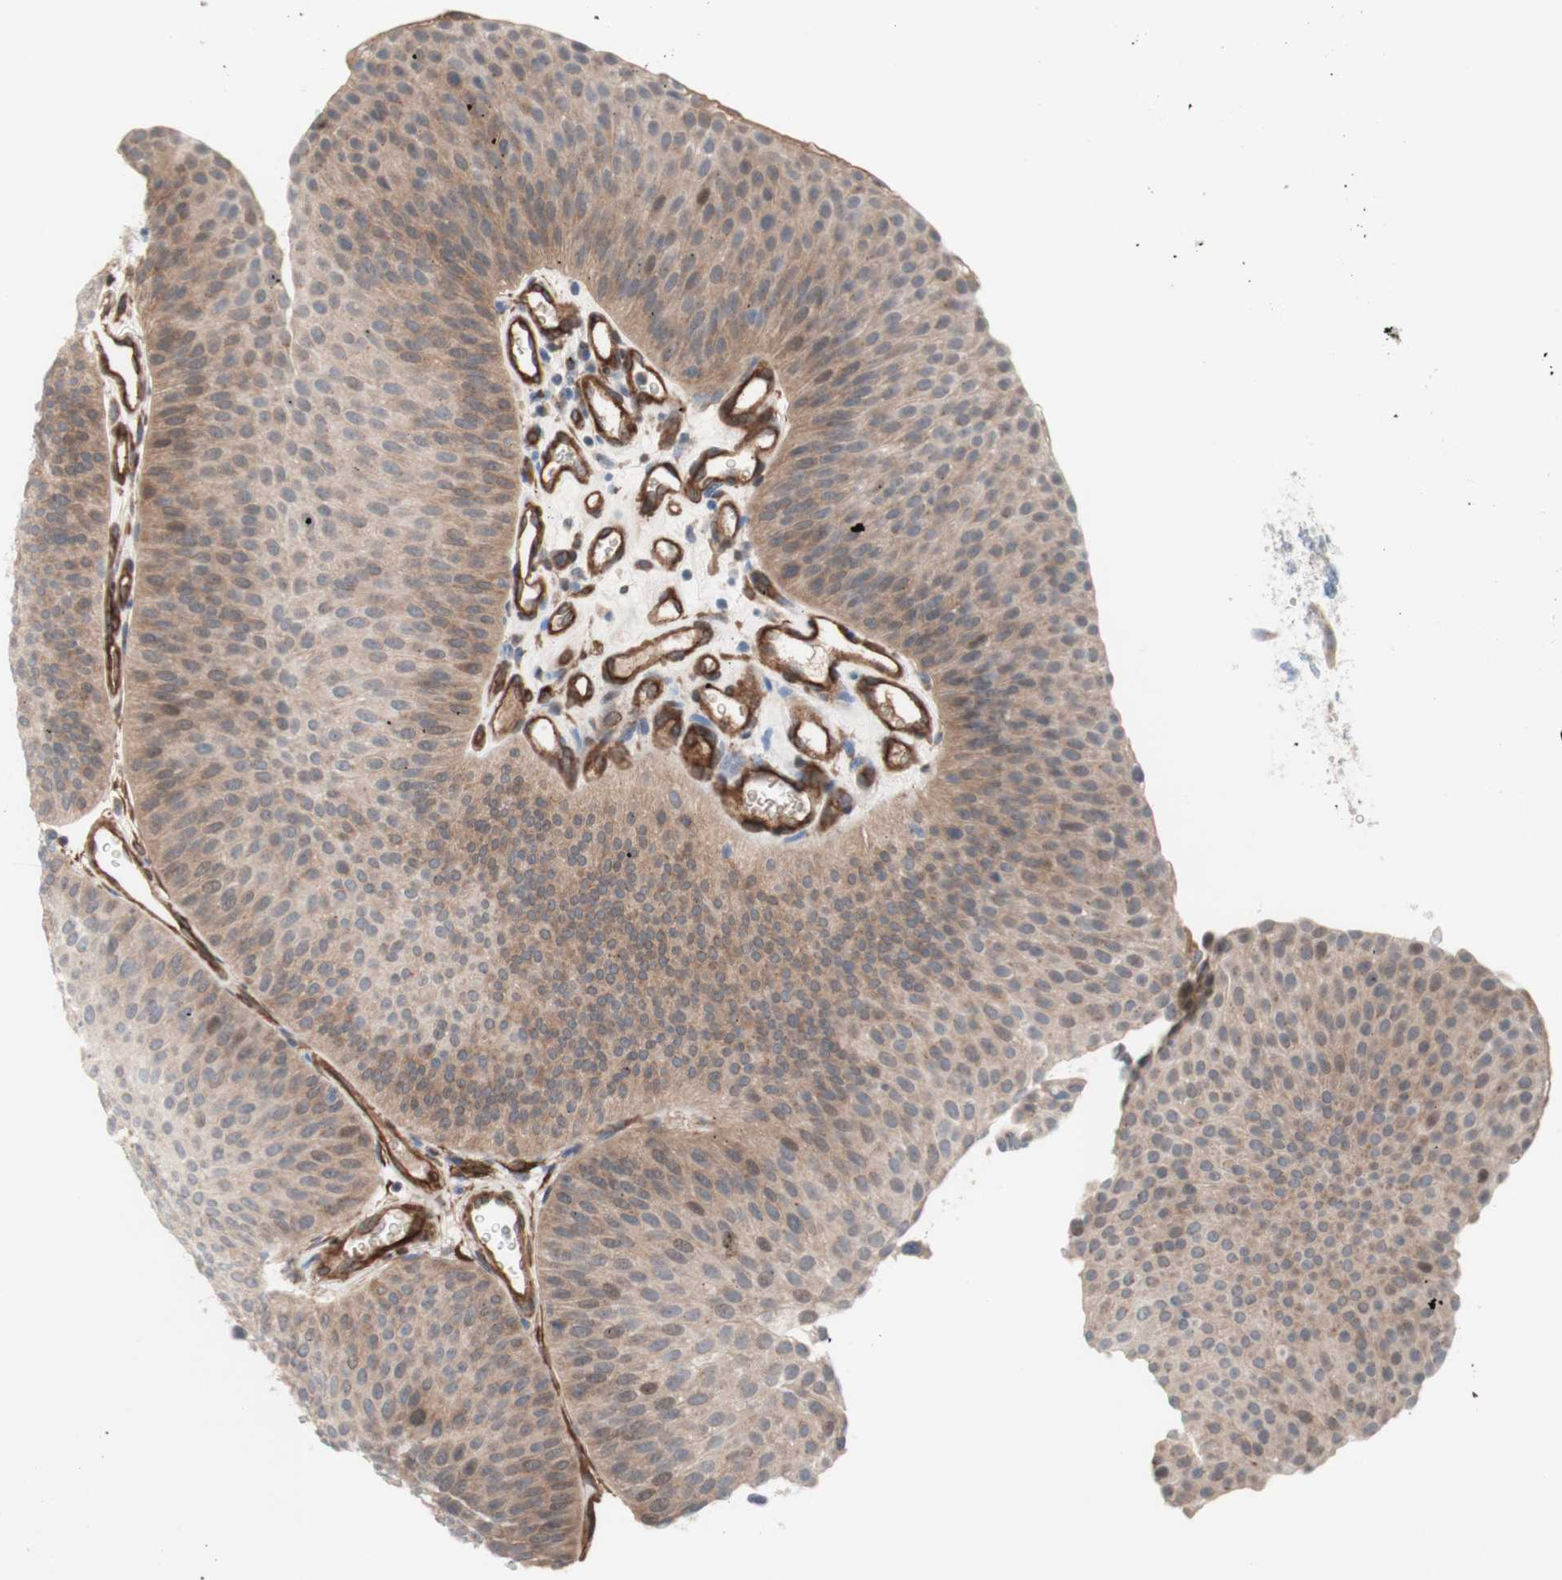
{"staining": {"intensity": "weak", "quantity": ">75%", "location": "cytoplasmic/membranous"}, "tissue": "urothelial cancer", "cell_type": "Tumor cells", "image_type": "cancer", "snomed": [{"axis": "morphology", "description": "Urothelial carcinoma, Low grade"}, {"axis": "topography", "description": "Urinary bladder"}], "caption": "Low-grade urothelial carcinoma stained with a brown dye displays weak cytoplasmic/membranous positive expression in about >75% of tumor cells.", "gene": "CNN3", "patient": {"sex": "female", "age": 60}}